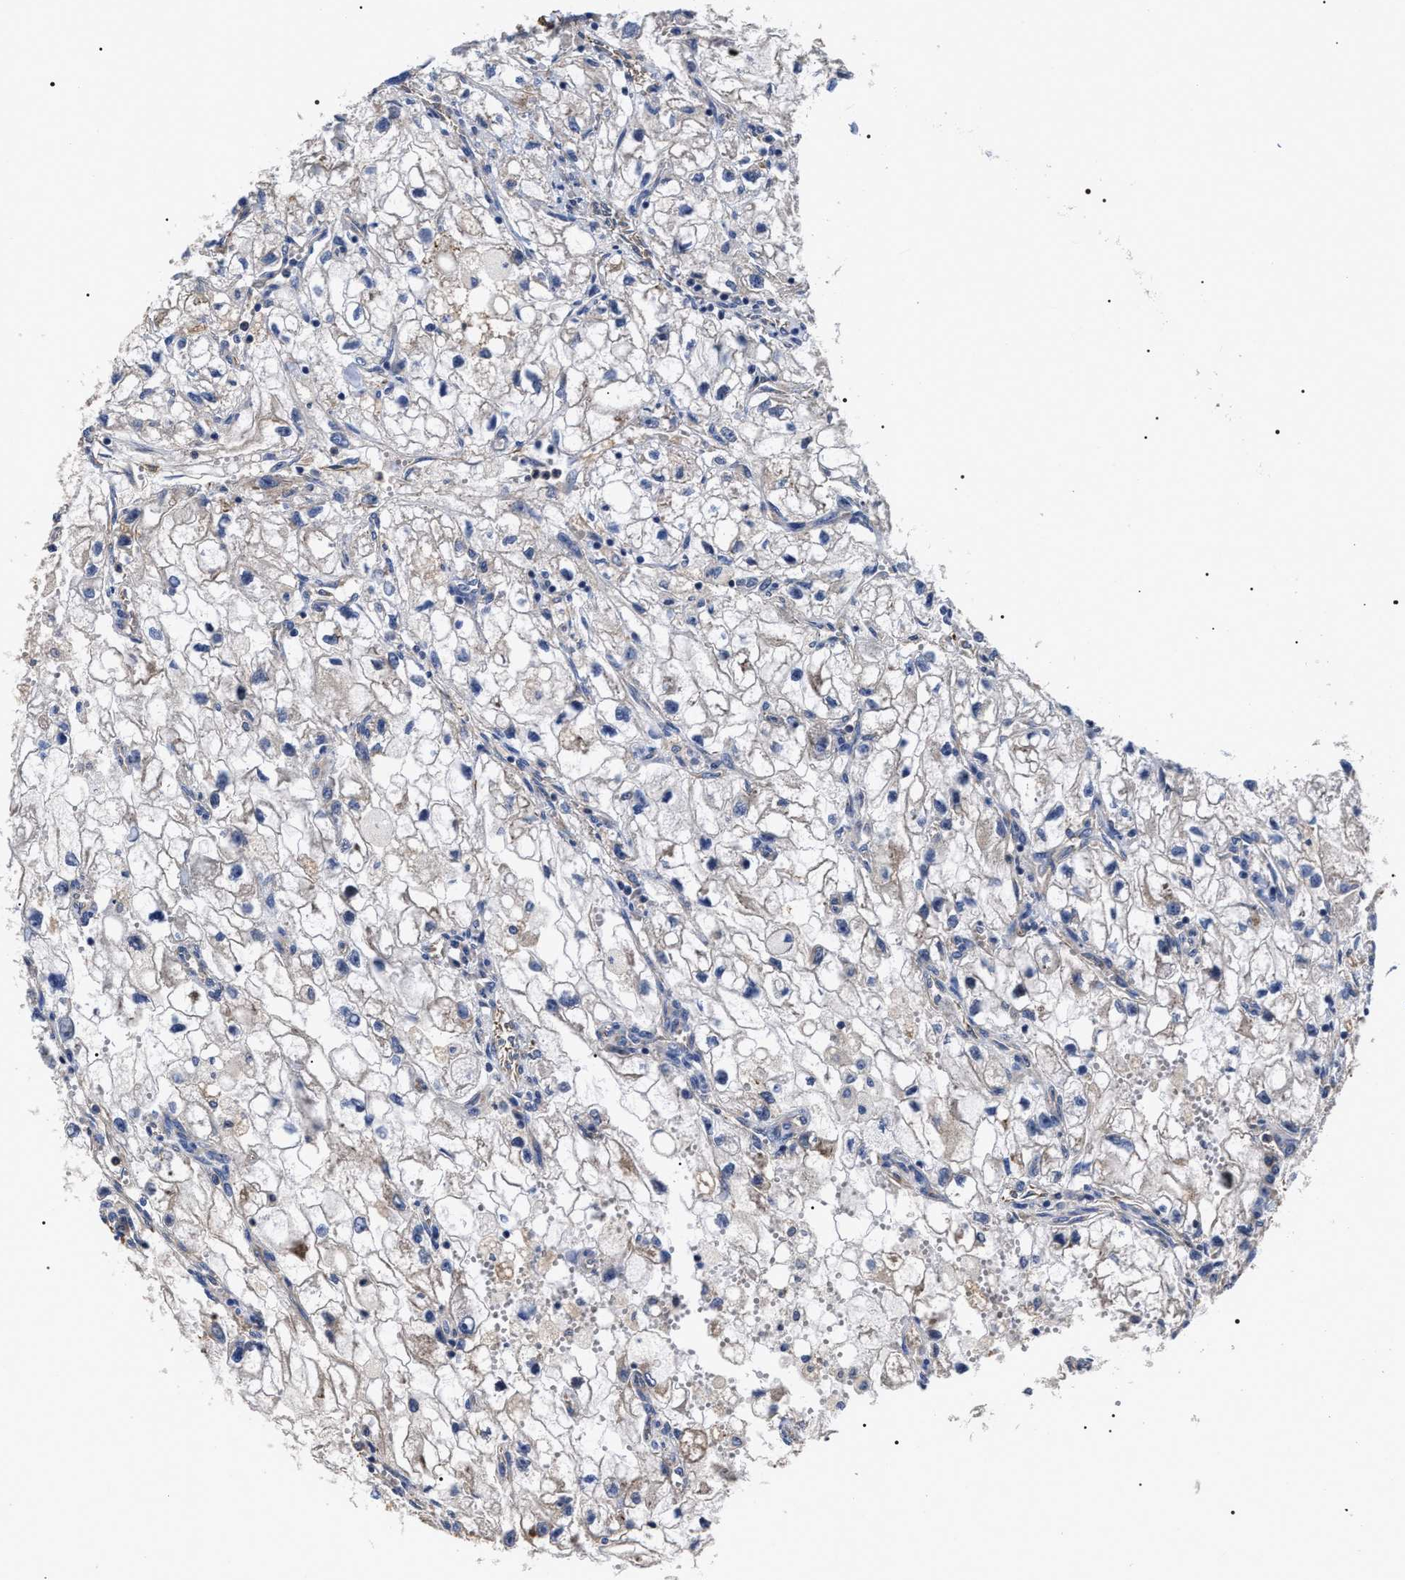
{"staining": {"intensity": "negative", "quantity": "none", "location": "none"}, "tissue": "renal cancer", "cell_type": "Tumor cells", "image_type": "cancer", "snomed": [{"axis": "morphology", "description": "Adenocarcinoma, NOS"}, {"axis": "topography", "description": "Kidney"}], "caption": "IHC micrograph of human renal cancer (adenocarcinoma) stained for a protein (brown), which reveals no positivity in tumor cells.", "gene": "TSPAN33", "patient": {"sex": "female", "age": 70}}